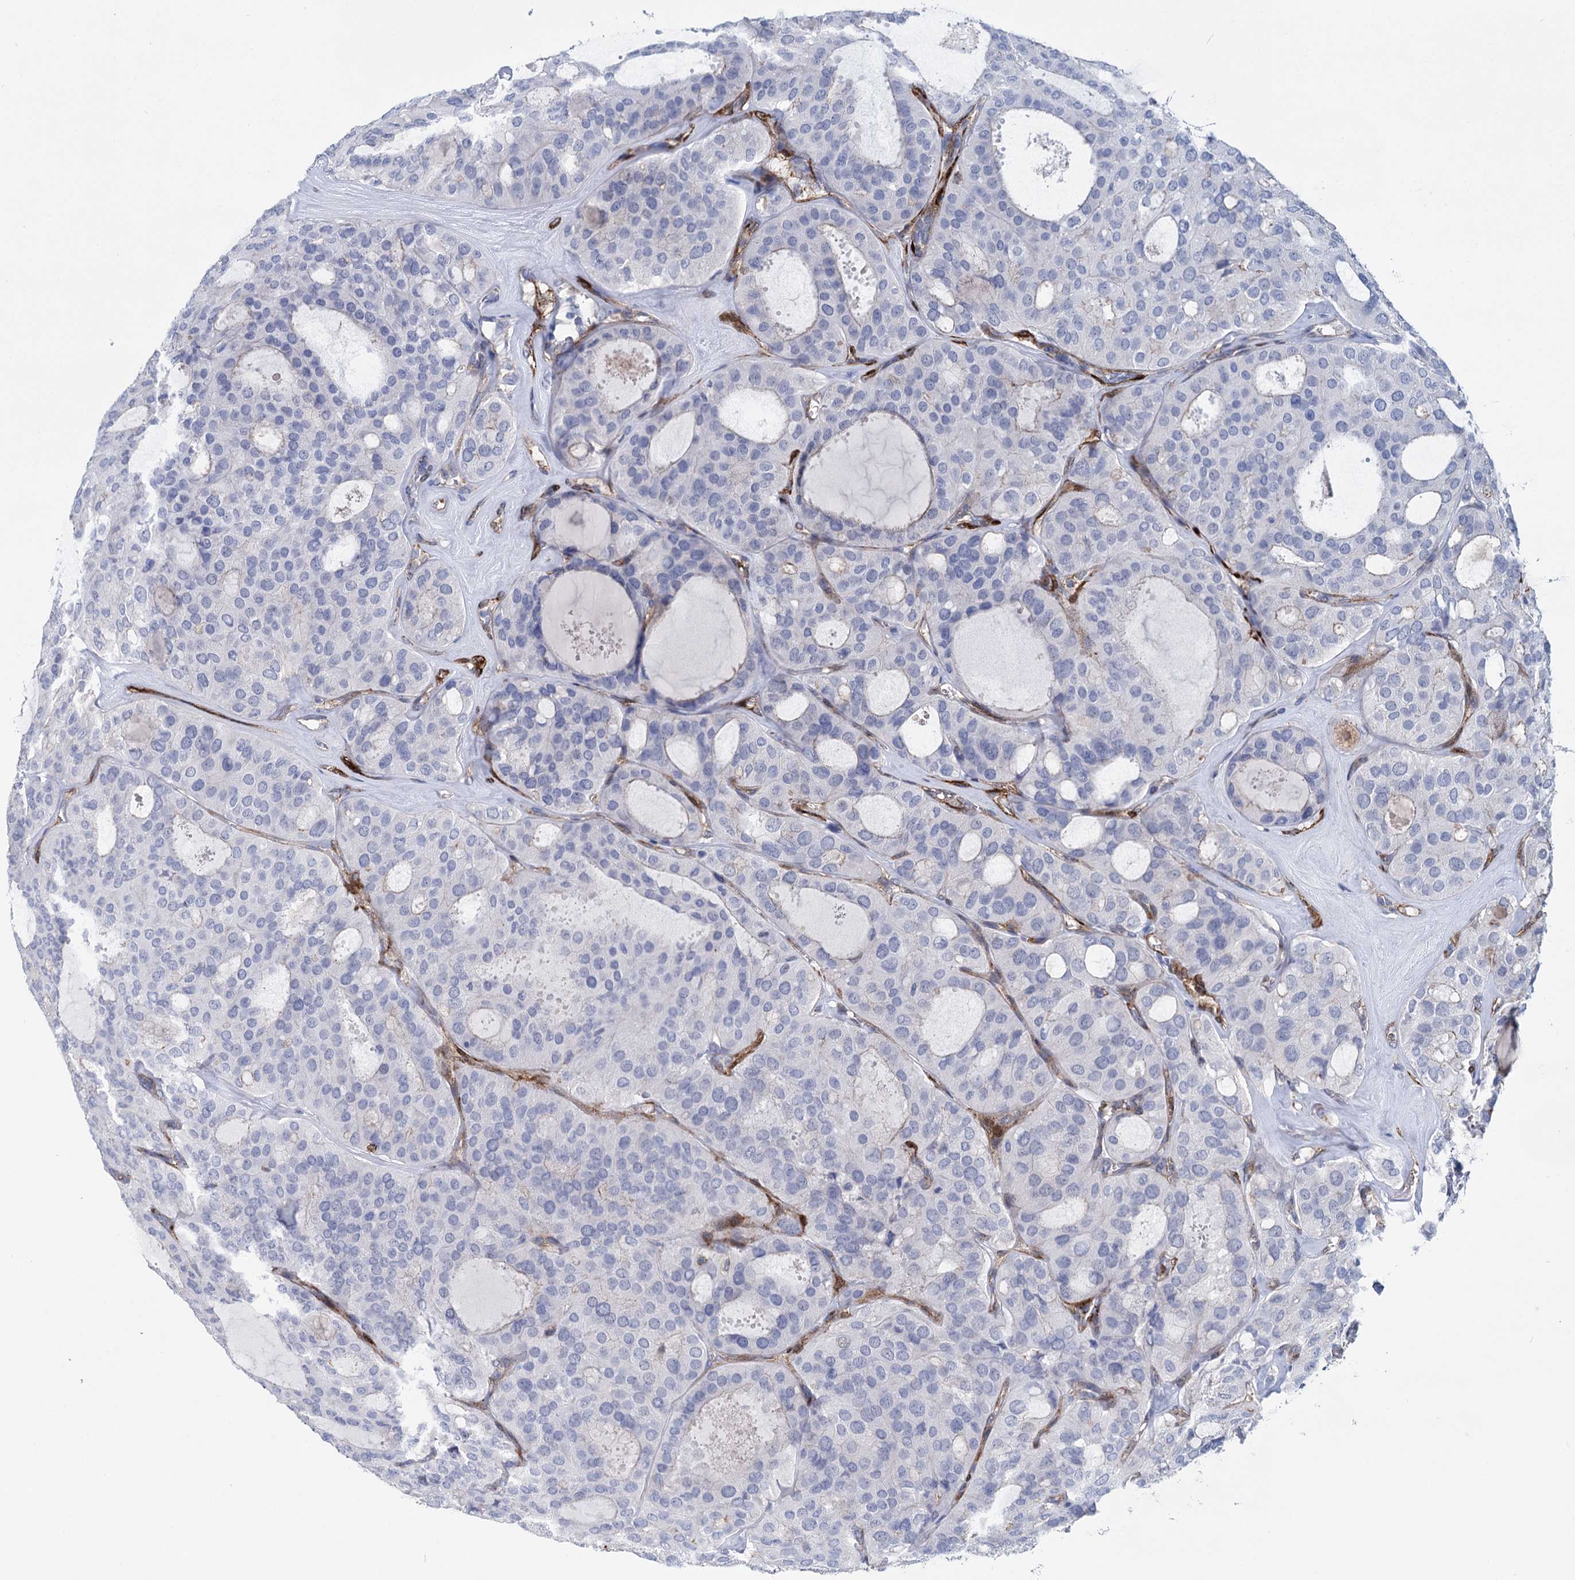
{"staining": {"intensity": "negative", "quantity": "none", "location": "none"}, "tissue": "thyroid cancer", "cell_type": "Tumor cells", "image_type": "cancer", "snomed": [{"axis": "morphology", "description": "Follicular adenoma carcinoma, NOS"}, {"axis": "topography", "description": "Thyroid gland"}], "caption": "Immunohistochemical staining of thyroid cancer demonstrates no significant expression in tumor cells.", "gene": "SNCG", "patient": {"sex": "male", "age": 75}}